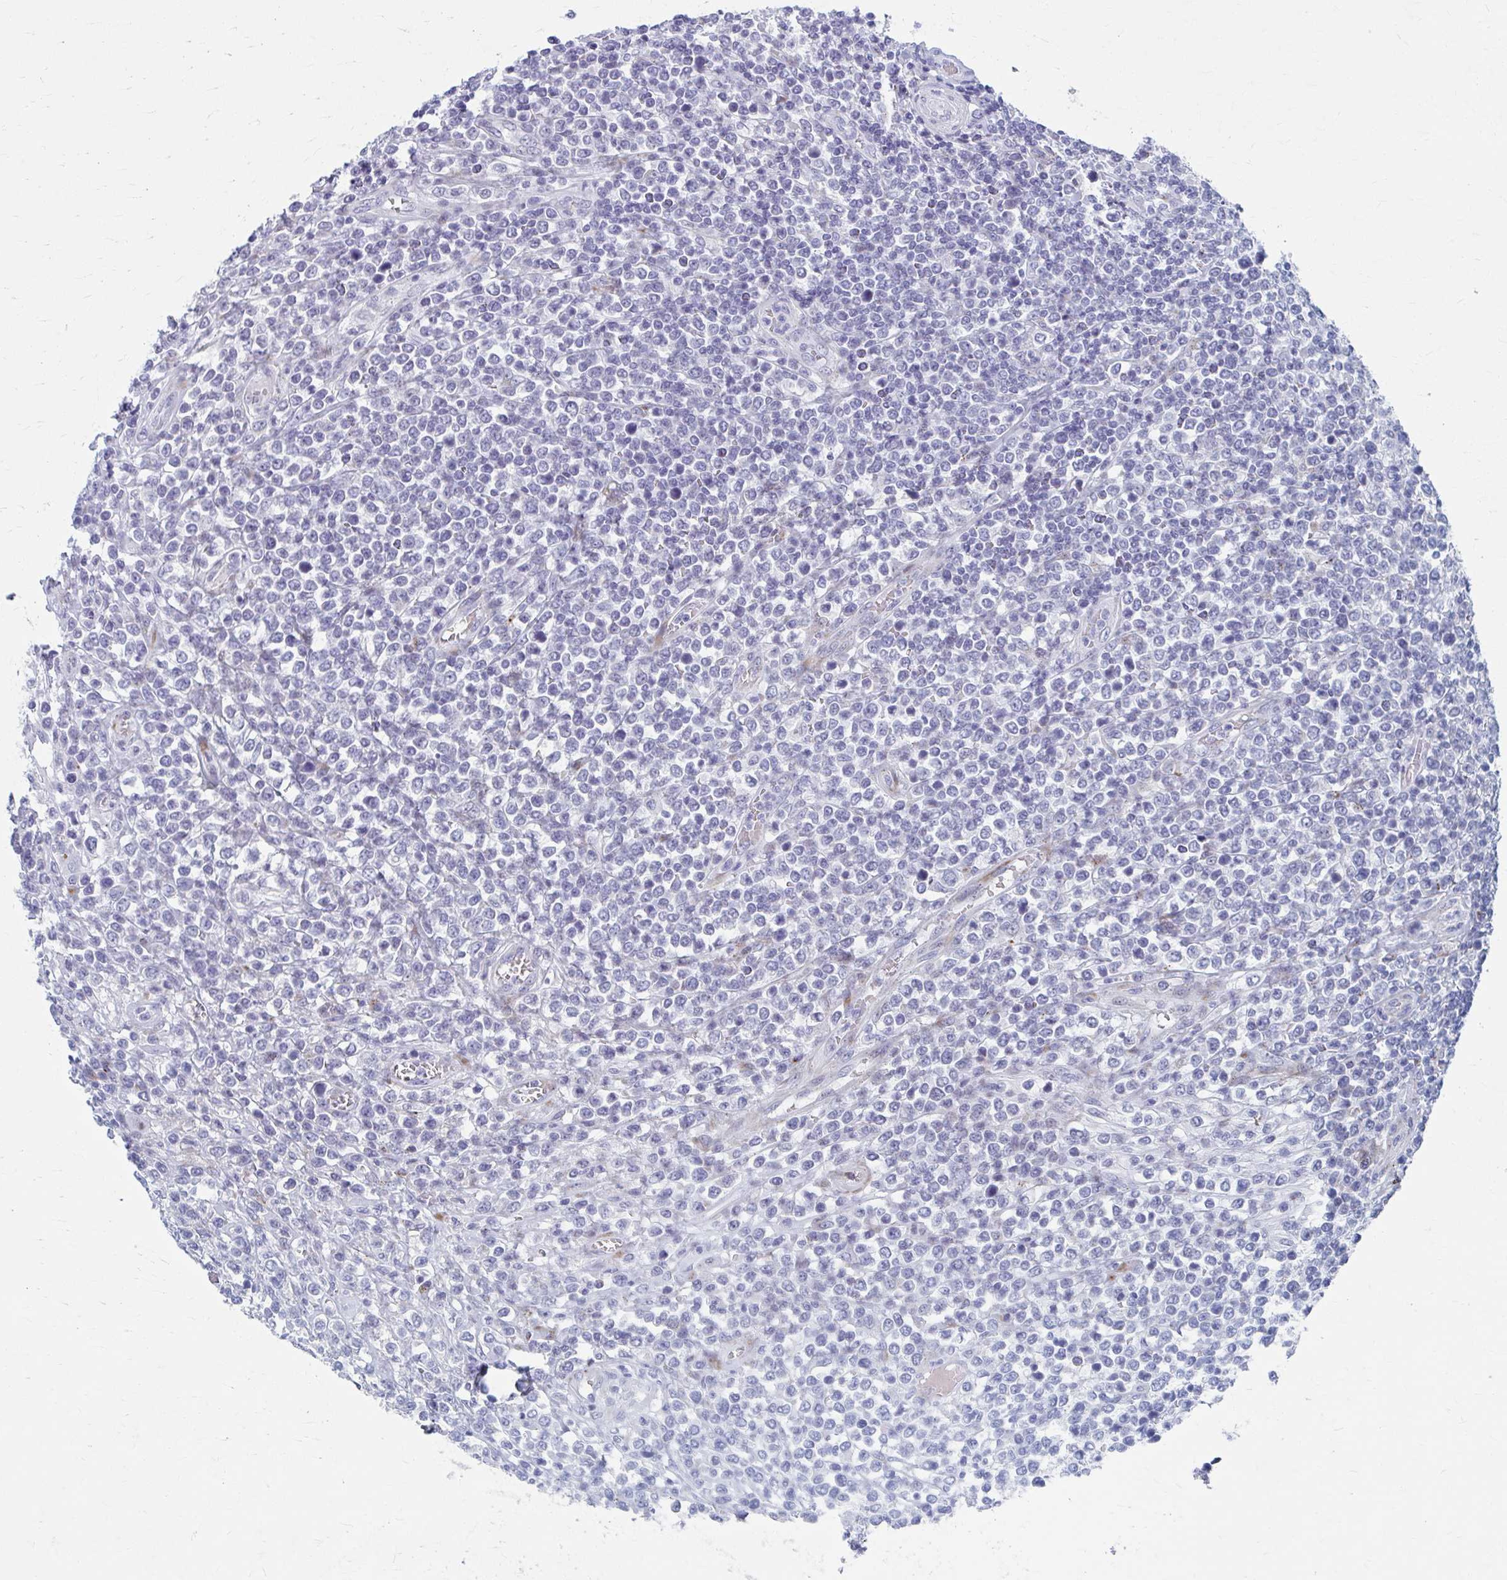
{"staining": {"intensity": "negative", "quantity": "none", "location": "none"}, "tissue": "lymphoma", "cell_type": "Tumor cells", "image_type": "cancer", "snomed": [{"axis": "morphology", "description": "Malignant lymphoma, non-Hodgkin's type, High grade"}, {"axis": "topography", "description": "Soft tissue"}], "caption": "The micrograph shows no significant expression in tumor cells of malignant lymphoma, non-Hodgkin's type (high-grade).", "gene": "OLFM2", "patient": {"sex": "female", "age": 56}}